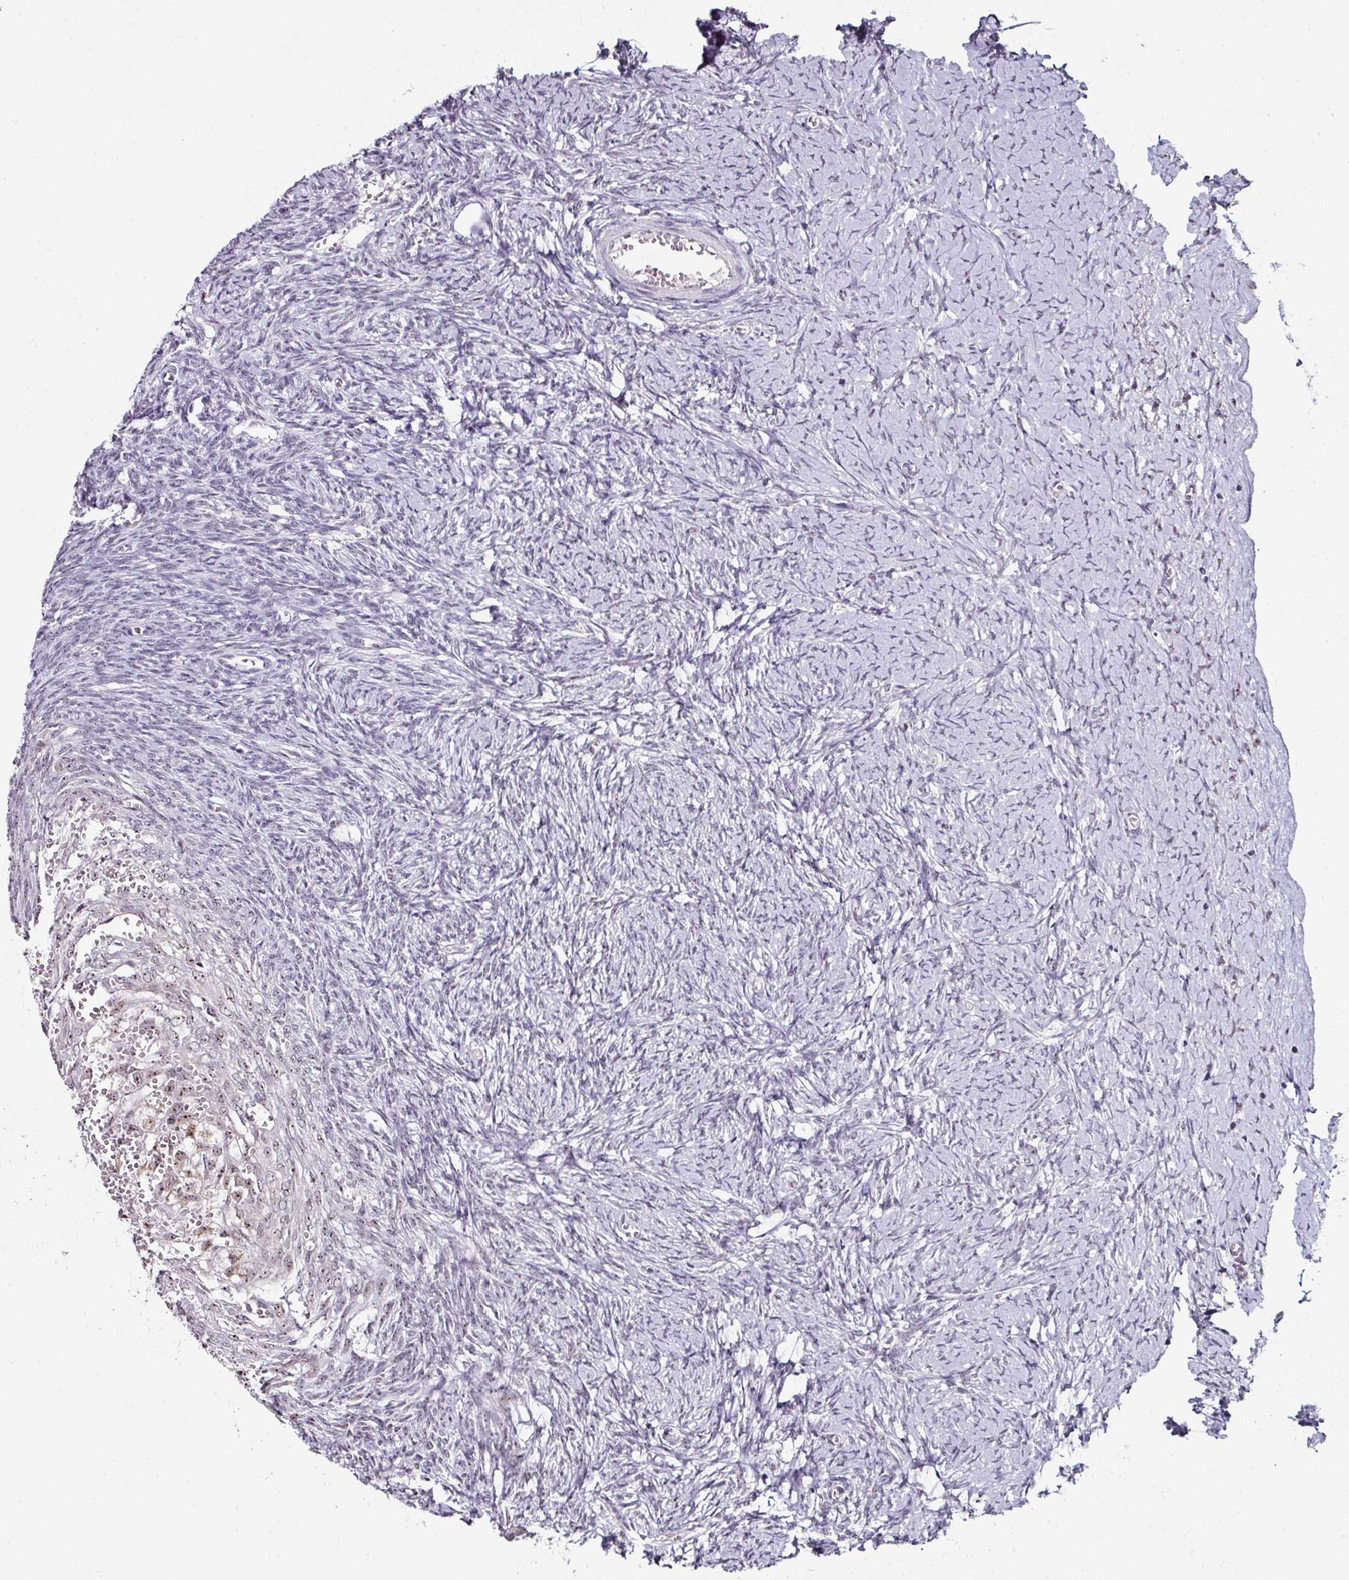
{"staining": {"intensity": "moderate", "quantity": "<25%", "location": "nuclear"}, "tissue": "ovary", "cell_type": "Ovarian stroma cells", "image_type": "normal", "snomed": [{"axis": "morphology", "description": "Normal tissue, NOS"}, {"axis": "topography", "description": "Ovary"}], "caption": "About <25% of ovarian stroma cells in unremarkable human ovary show moderate nuclear protein positivity as visualized by brown immunohistochemical staining.", "gene": "NACC2", "patient": {"sex": "female", "age": 39}}